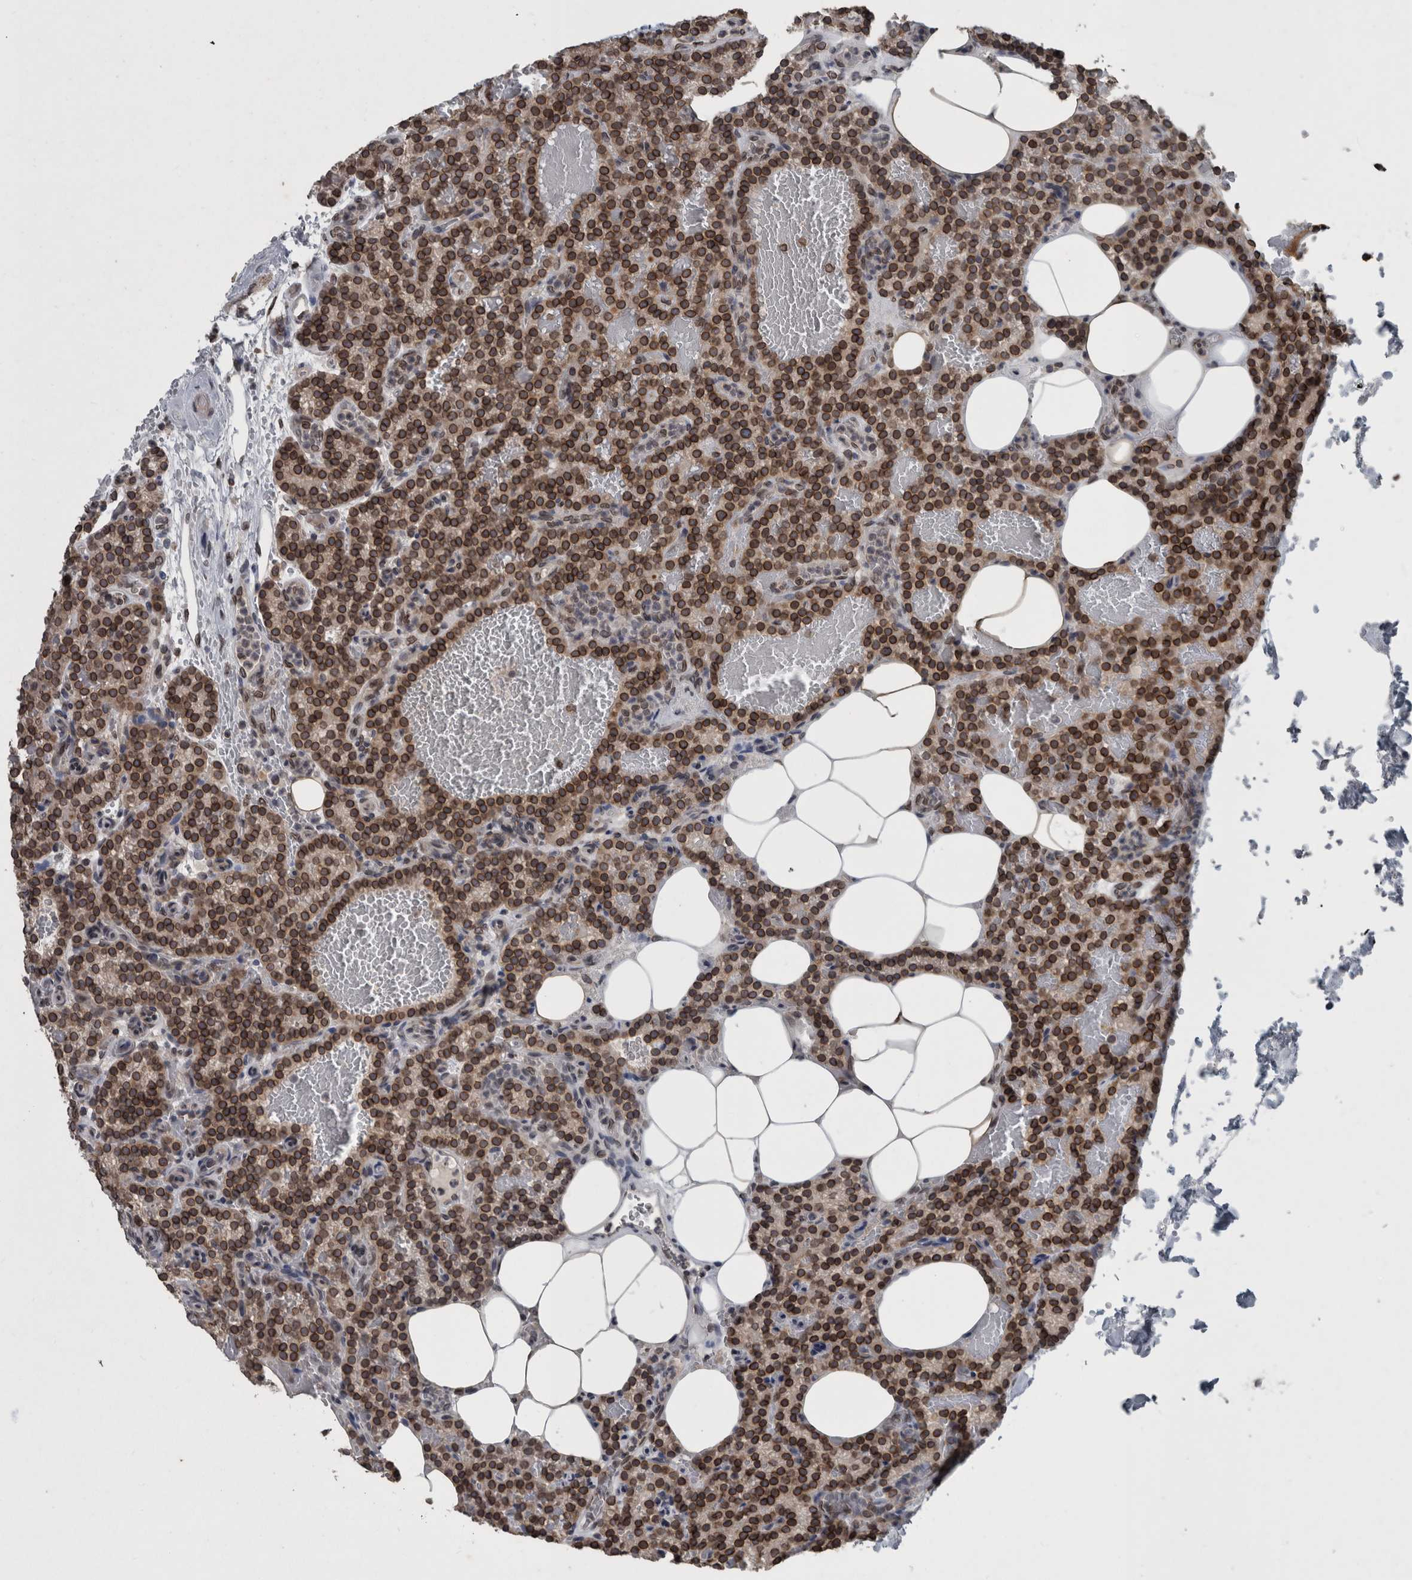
{"staining": {"intensity": "strong", "quantity": ">75%", "location": "cytoplasmic/membranous,nuclear"}, "tissue": "parathyroid gland", "cell_type": "Glandular cells", "image_type": "normal", "snomed": [{"axis": "morphology", "description": "Normal tissue, NOS"}, {"axis": "topography", "description": "Parathyroid gland"}], "caption": "Strong cytoplasmic/membranous,nuclear protein expression is appreciated in about >75% of glandular cells in parathyroid gland. The protein of interest is stained brown, and the nuclei are stained in blue (DAB (3,3'-diaminobenzidine) IHC with brightfield microscopy, high magnification).", "gene": "RANBP2", "patient": {"sex": "male", "age": 58}}